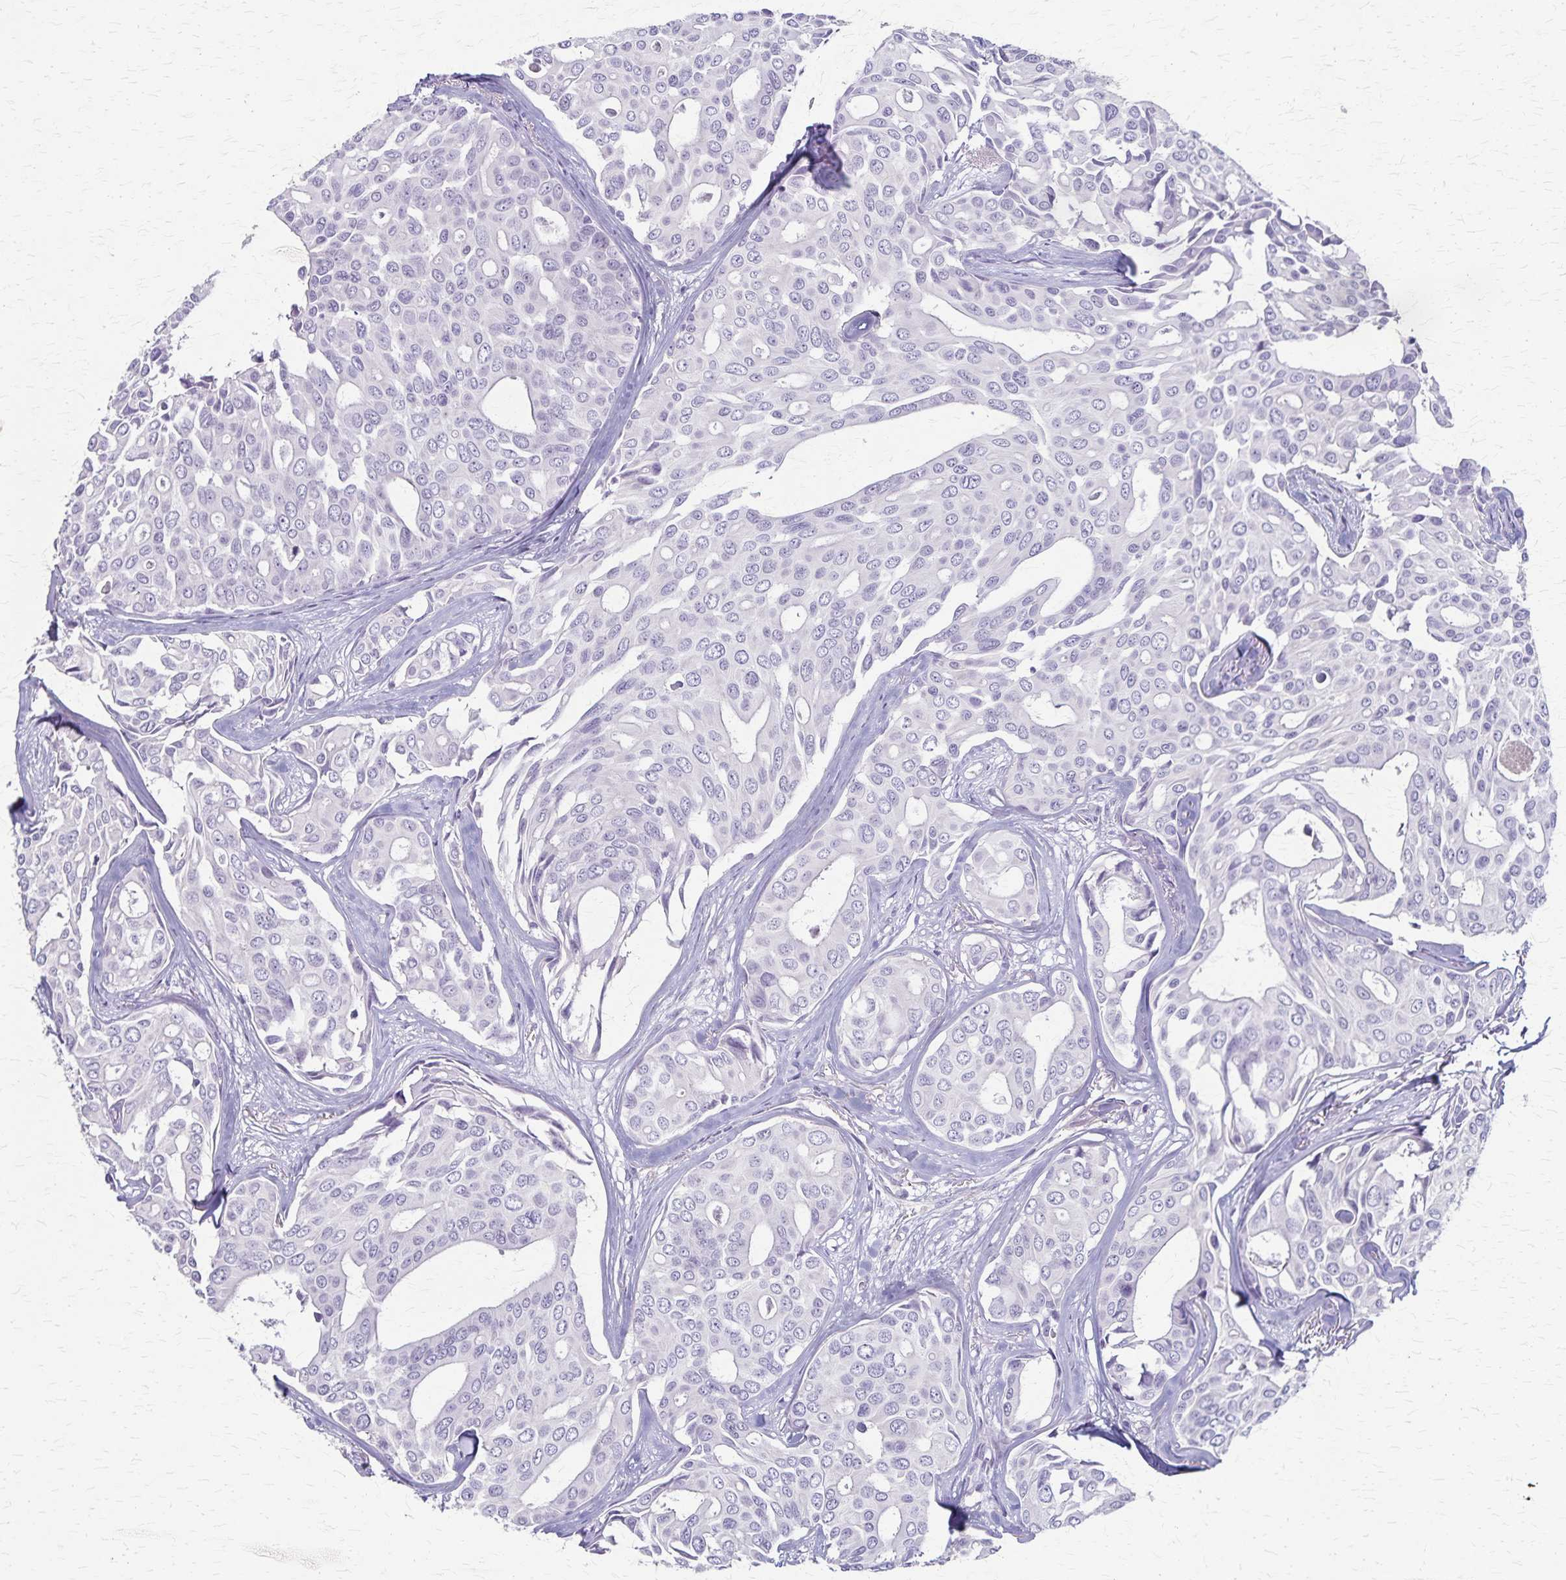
{"staining": {"intensity": "negative", "quantity": "none", "location": "none"}, "tissue": "breast cancer", "cell_type": "Tumor cells", "image_type": "cancer", "snomed": [{"axis": "morphology", "description": "Duct carcinoma"}, {"axis": "topography", "description": "Breast"}], "caption": "Protein analysis of intraductal carcinoma (breast) displays no significant positivity in tumor cells.", "gene": "RASL10B", "patient": {"sex": "female", "age": 54}}